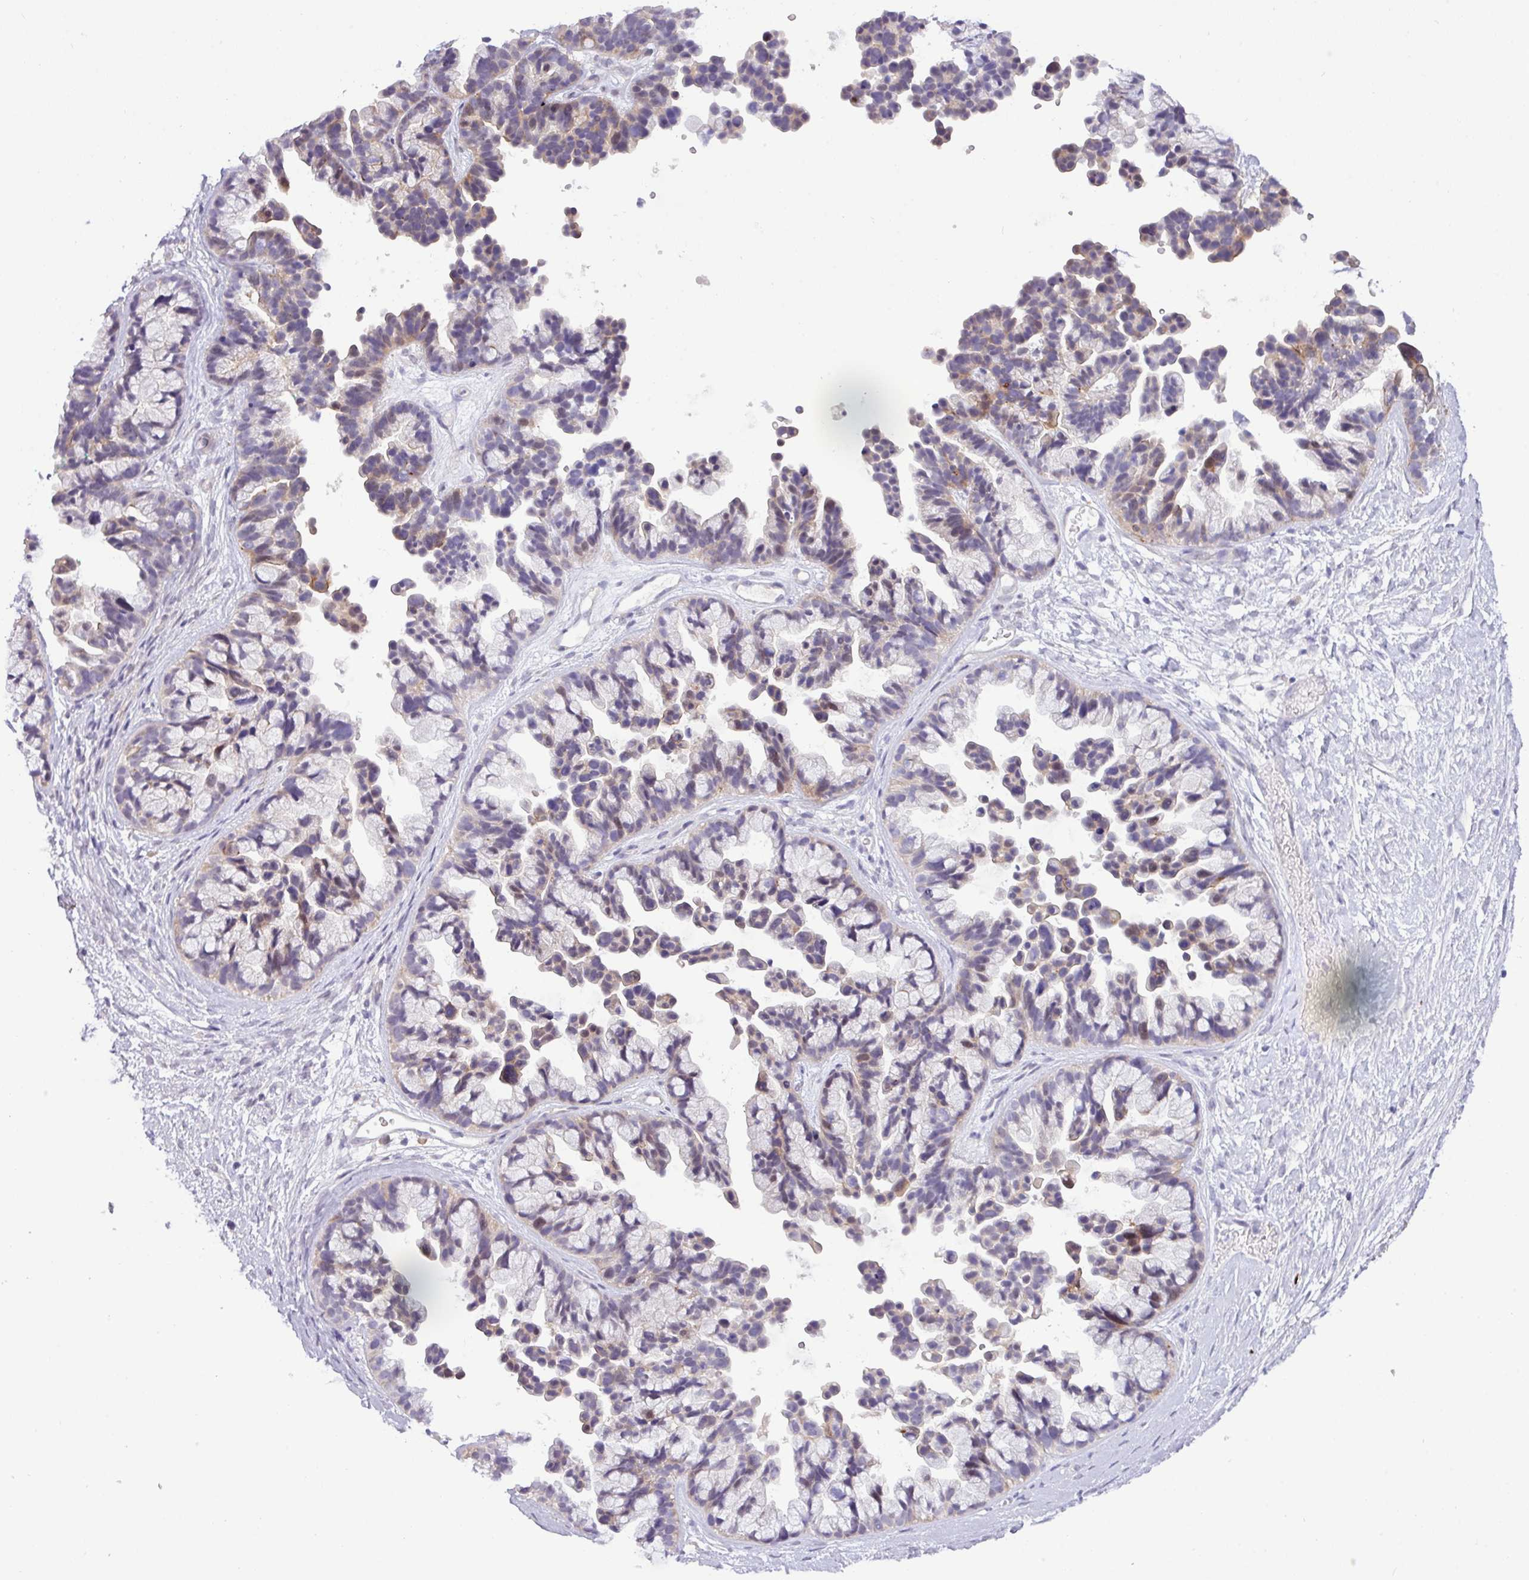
{"staining": {"intensity": "weak", "quantity": "25%-75%", "location": "cytoplasmic/membranous"}, "tissue": "ovarian cancer", "cell_type": "Tumor cells", "image_type": "cancer", "snomed": [{"axis": "morphology", "description": "Cystadenocarcinoma, serous, NOS"}, {"axis": "topography", "description": "Ovary"}], "caption": "High-magnification brightfield microscopy of ovarian serous cystadenocarcinoma stained with DAB (3,3'-diaminobenzidine) (brown) and counterstained with hematoxylin (blue). tumor cells exhibit weak cytoplasmic/membranous expression is appreciated in about25%-75% of cells.", "gene": "RIPPLY1", "patient": {"sex": "female", "age": 56}}